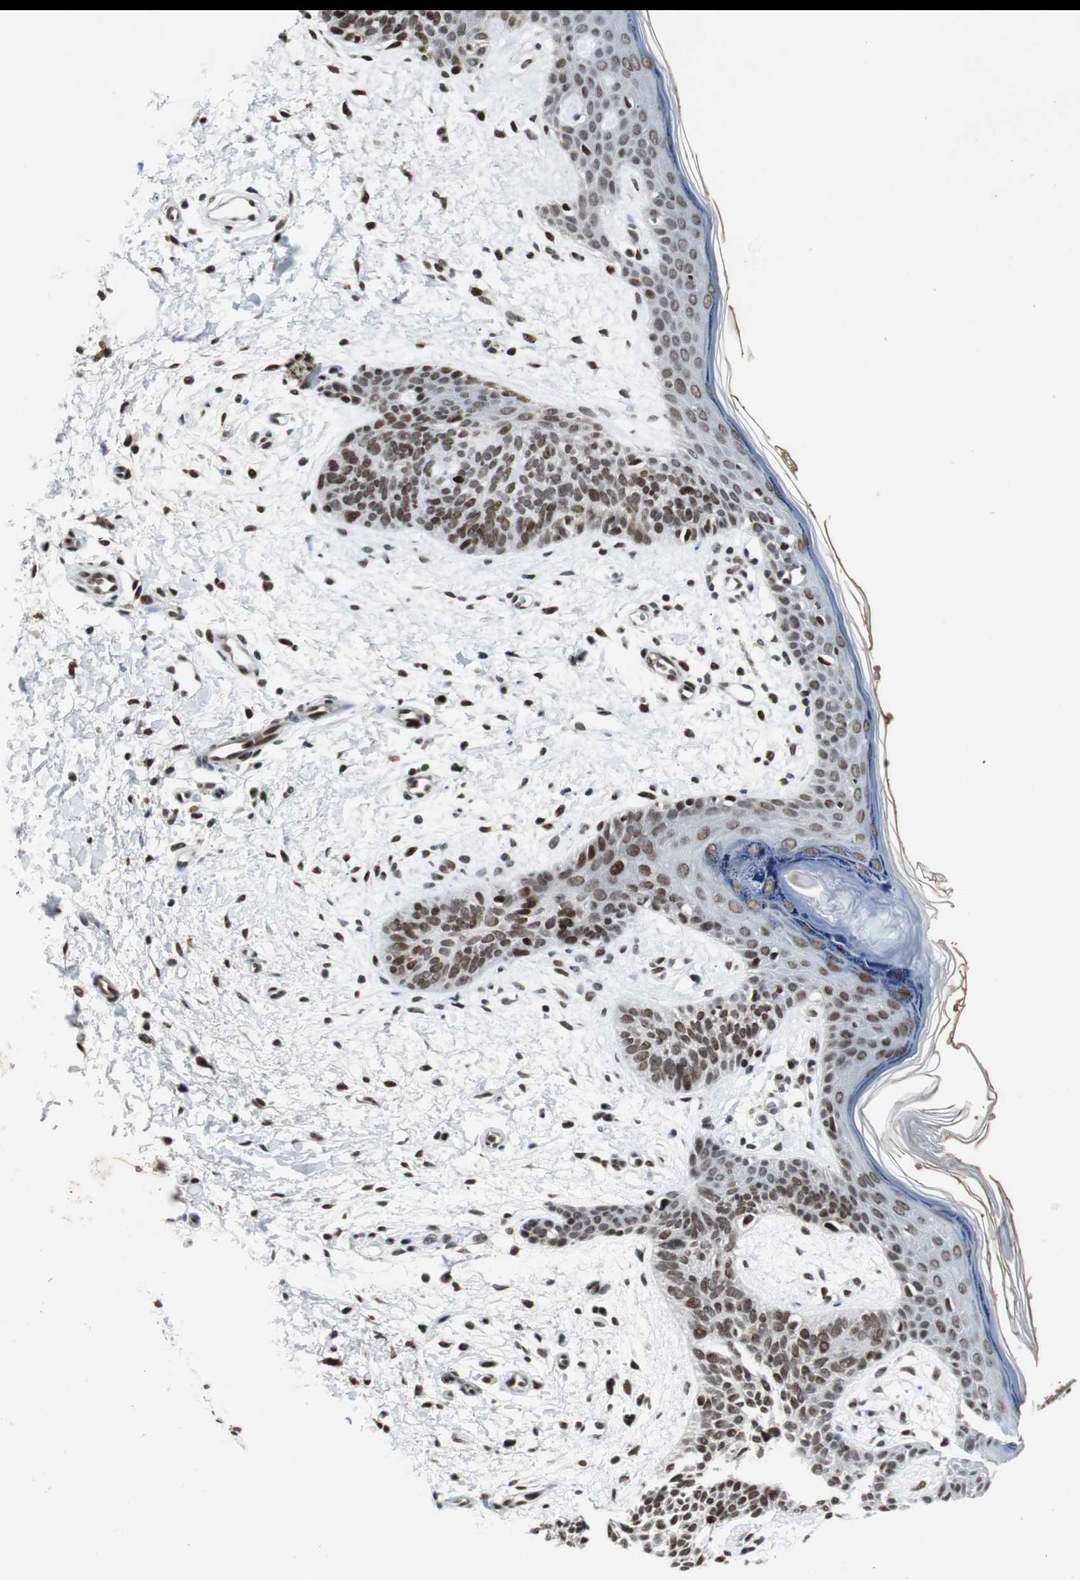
{"staining": {"intensity": "moderate", "quantity": ">75%", "location": "nuclear"}, "tissue": "skin cancer", "cell_type": "Tumor cells", "image_type": "cancer", "snomed": [{"axis": "morphology", "description": "Normal tissue, NOS"}, {"axis": "morphology", "description": "Basal cell carcinoma"}, {"axis": "topography", "description": "Skin"}], "caption": "Protein staining of skin cancer tissue demonstrates moderate nuclear expression in about >75% of tumor cells.", "gene": "TAF5", "patient": {"sex": "female", "age": 69}}